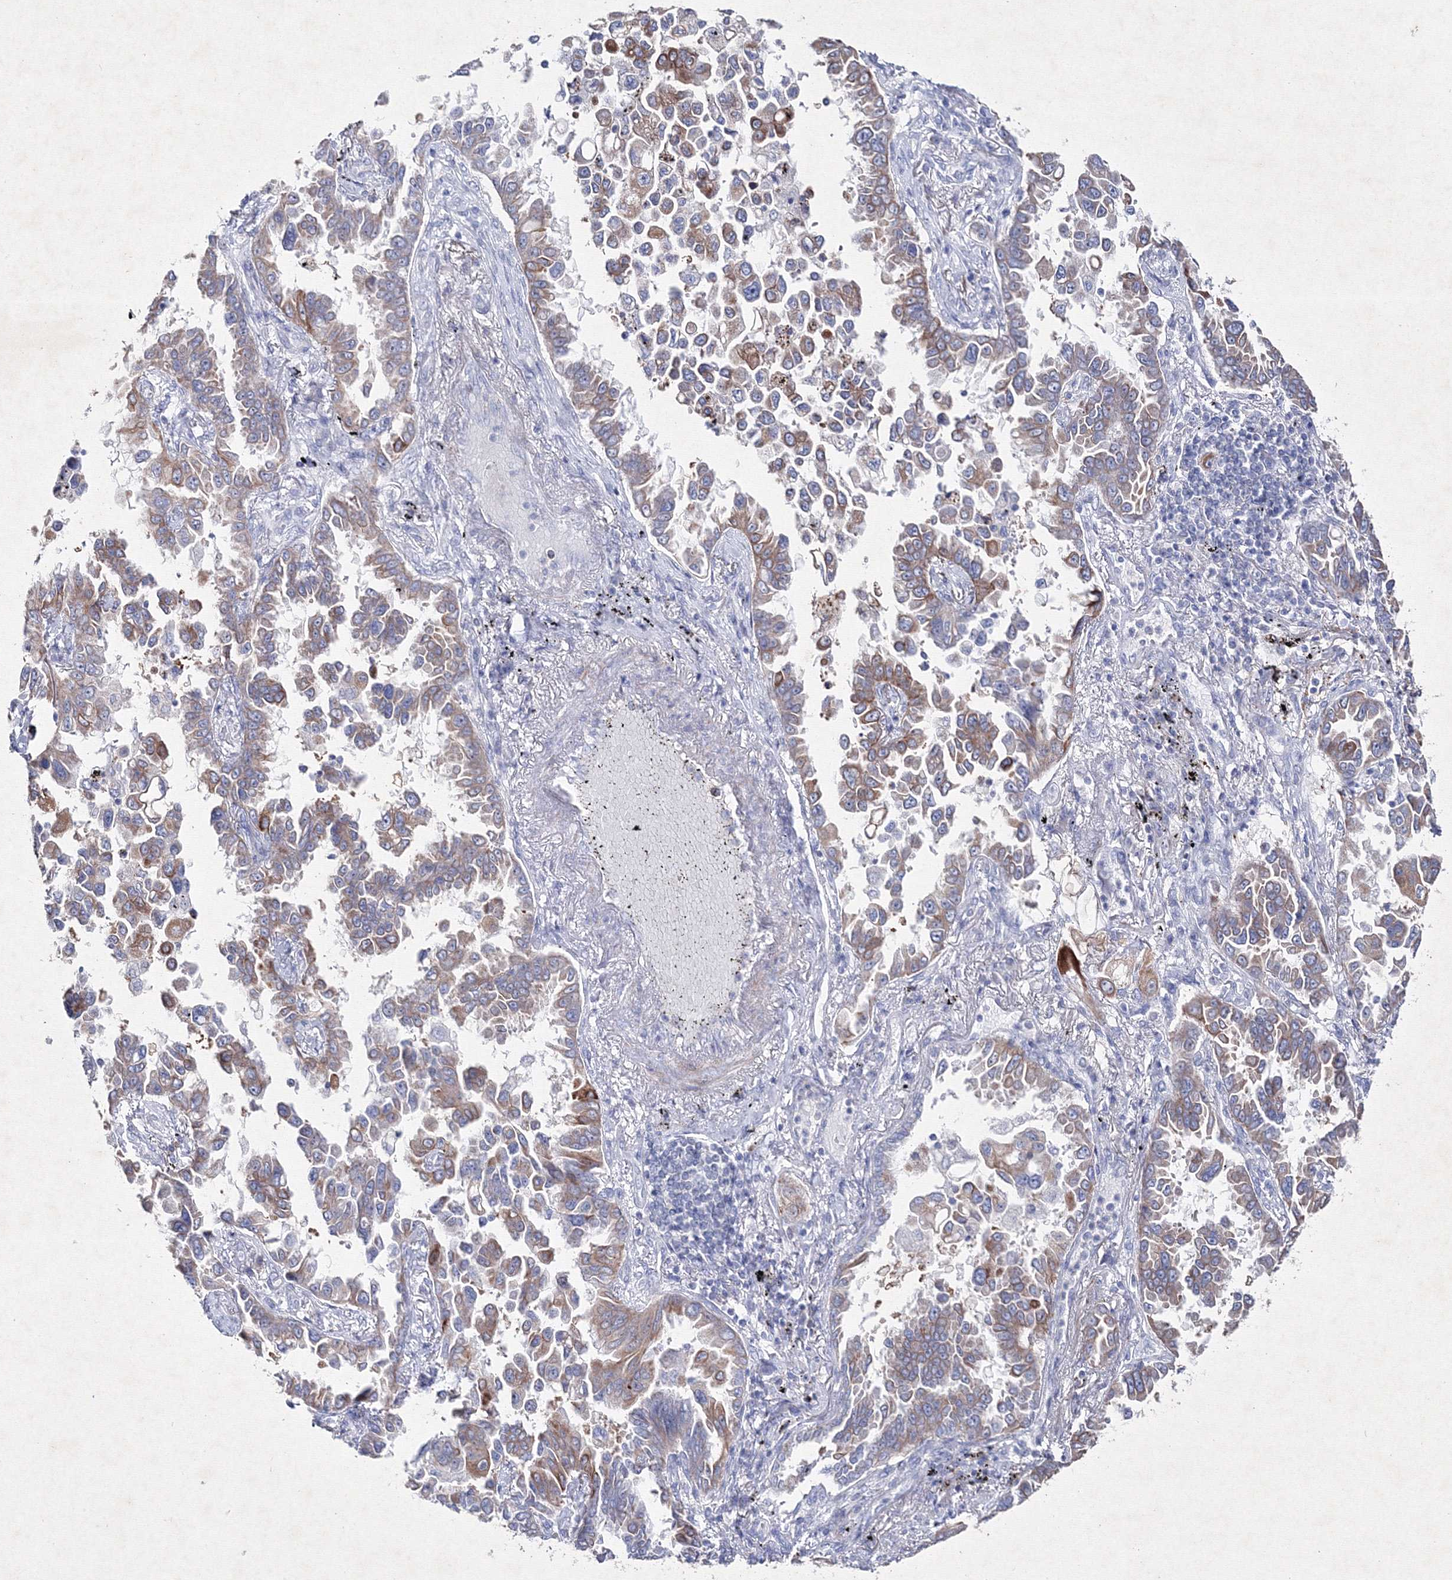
{"staining": {"intensity": "moderate", "quantity": "25%-75%", "location": "cytoplasmic/membranous"}, "tissue": "lung cancer", "cell_type": "Tumor cells", "image_type": "cancer", "snomed": [{"axis": "morphology", "description": "Adenocarcinoma, NOS"}, {"axis": "topography", "description": "Lung"}], "caption": "Lung cancer (adenocarcinoma) stained with a brown dye shows moderate cytoplasmic/membranous positive positivity in about 25%-75% of tumor cells.", "gene": "SMIM29", "patient": {"sex": "female", "age": 67}}